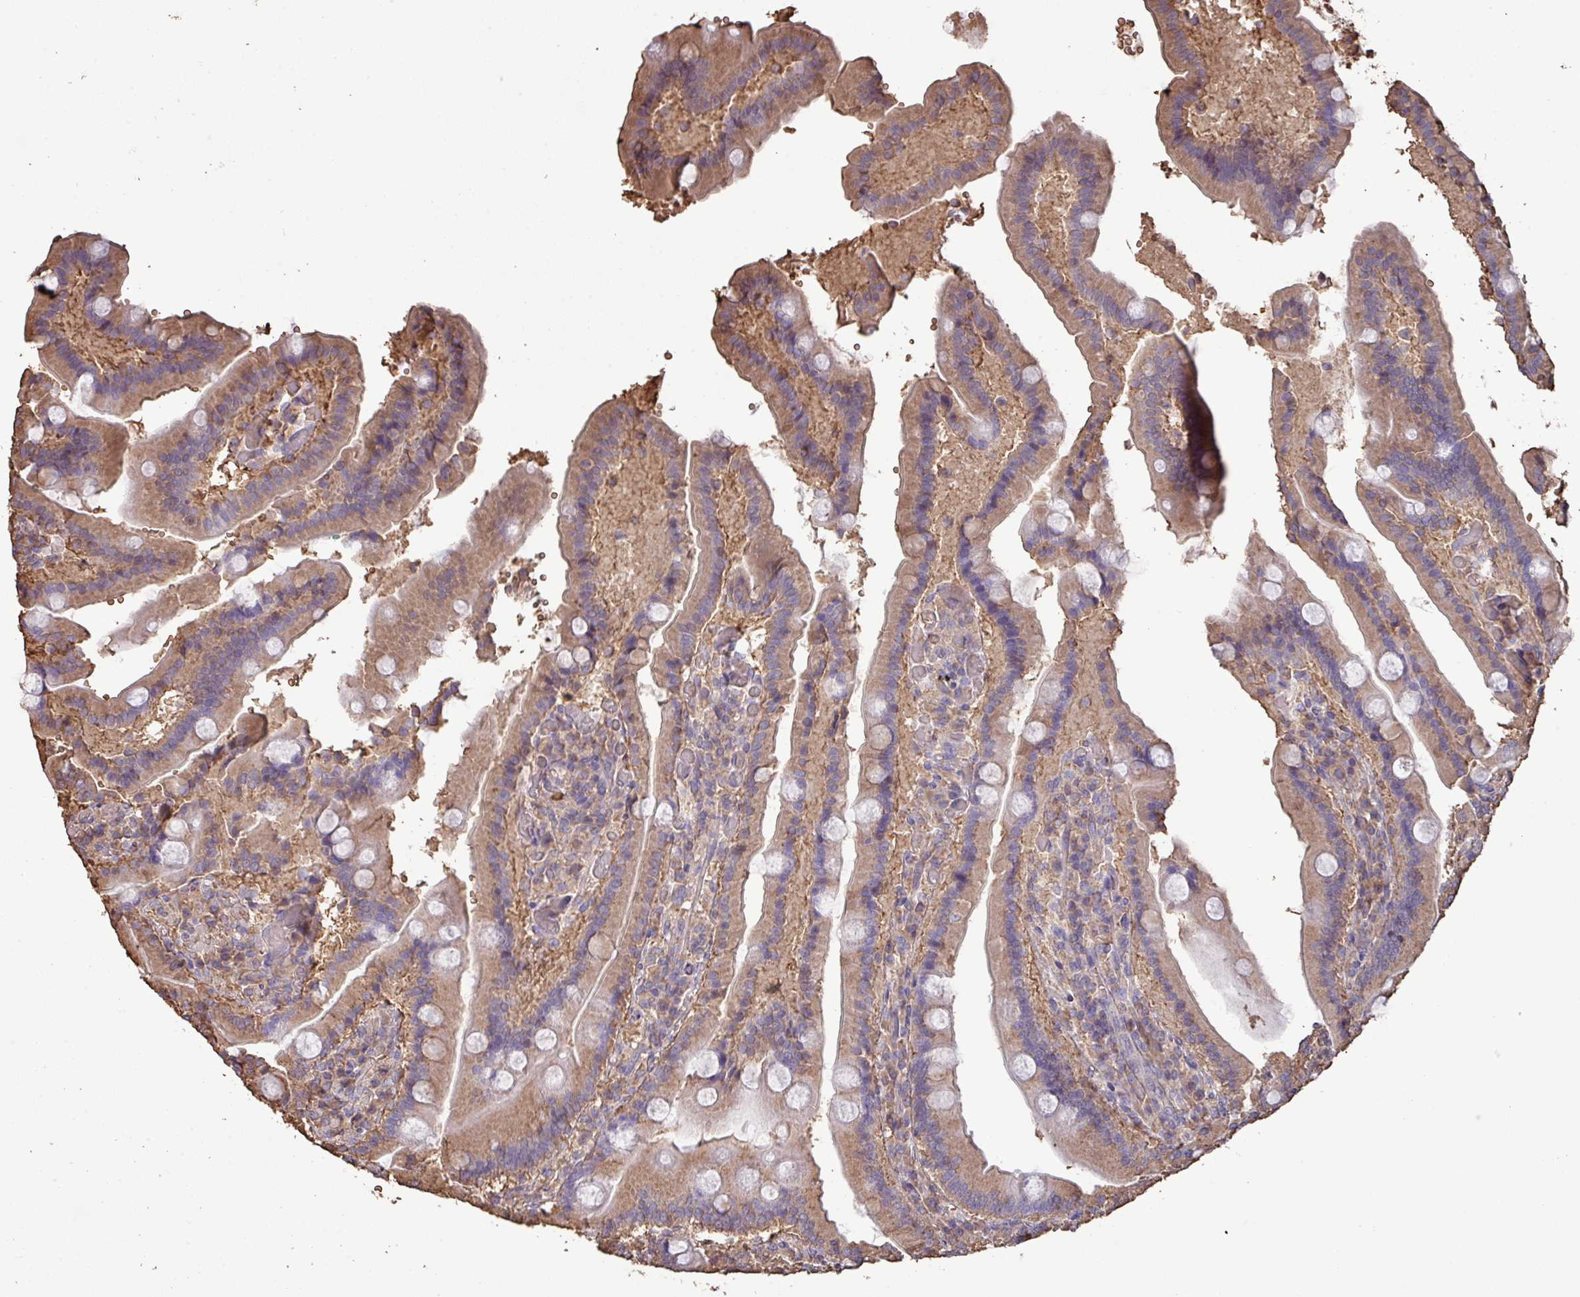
{"staining": {"intensity": "moderate", "quantity": ">75%", "location": "cytoplasmic/membranous"}, "tissue": "duodenum", "cell_type": "Glandular cells", "image_type": "normal", "snomed": [{"axis": "morphology", "description": "Normal tissue, NOS"}, {"axis": "topography", "description": "Duodenum"}], "caption": "Duodenum was stained to show a protein in brown. There is medium levels of moderate cytoplasmic/membranous staining in approximately >75% of glandular cells. (IHC, brightfield microscopy, high magnification).", "gene": "CAMK2A", "patient": {"sex": "female", "age": 62}}